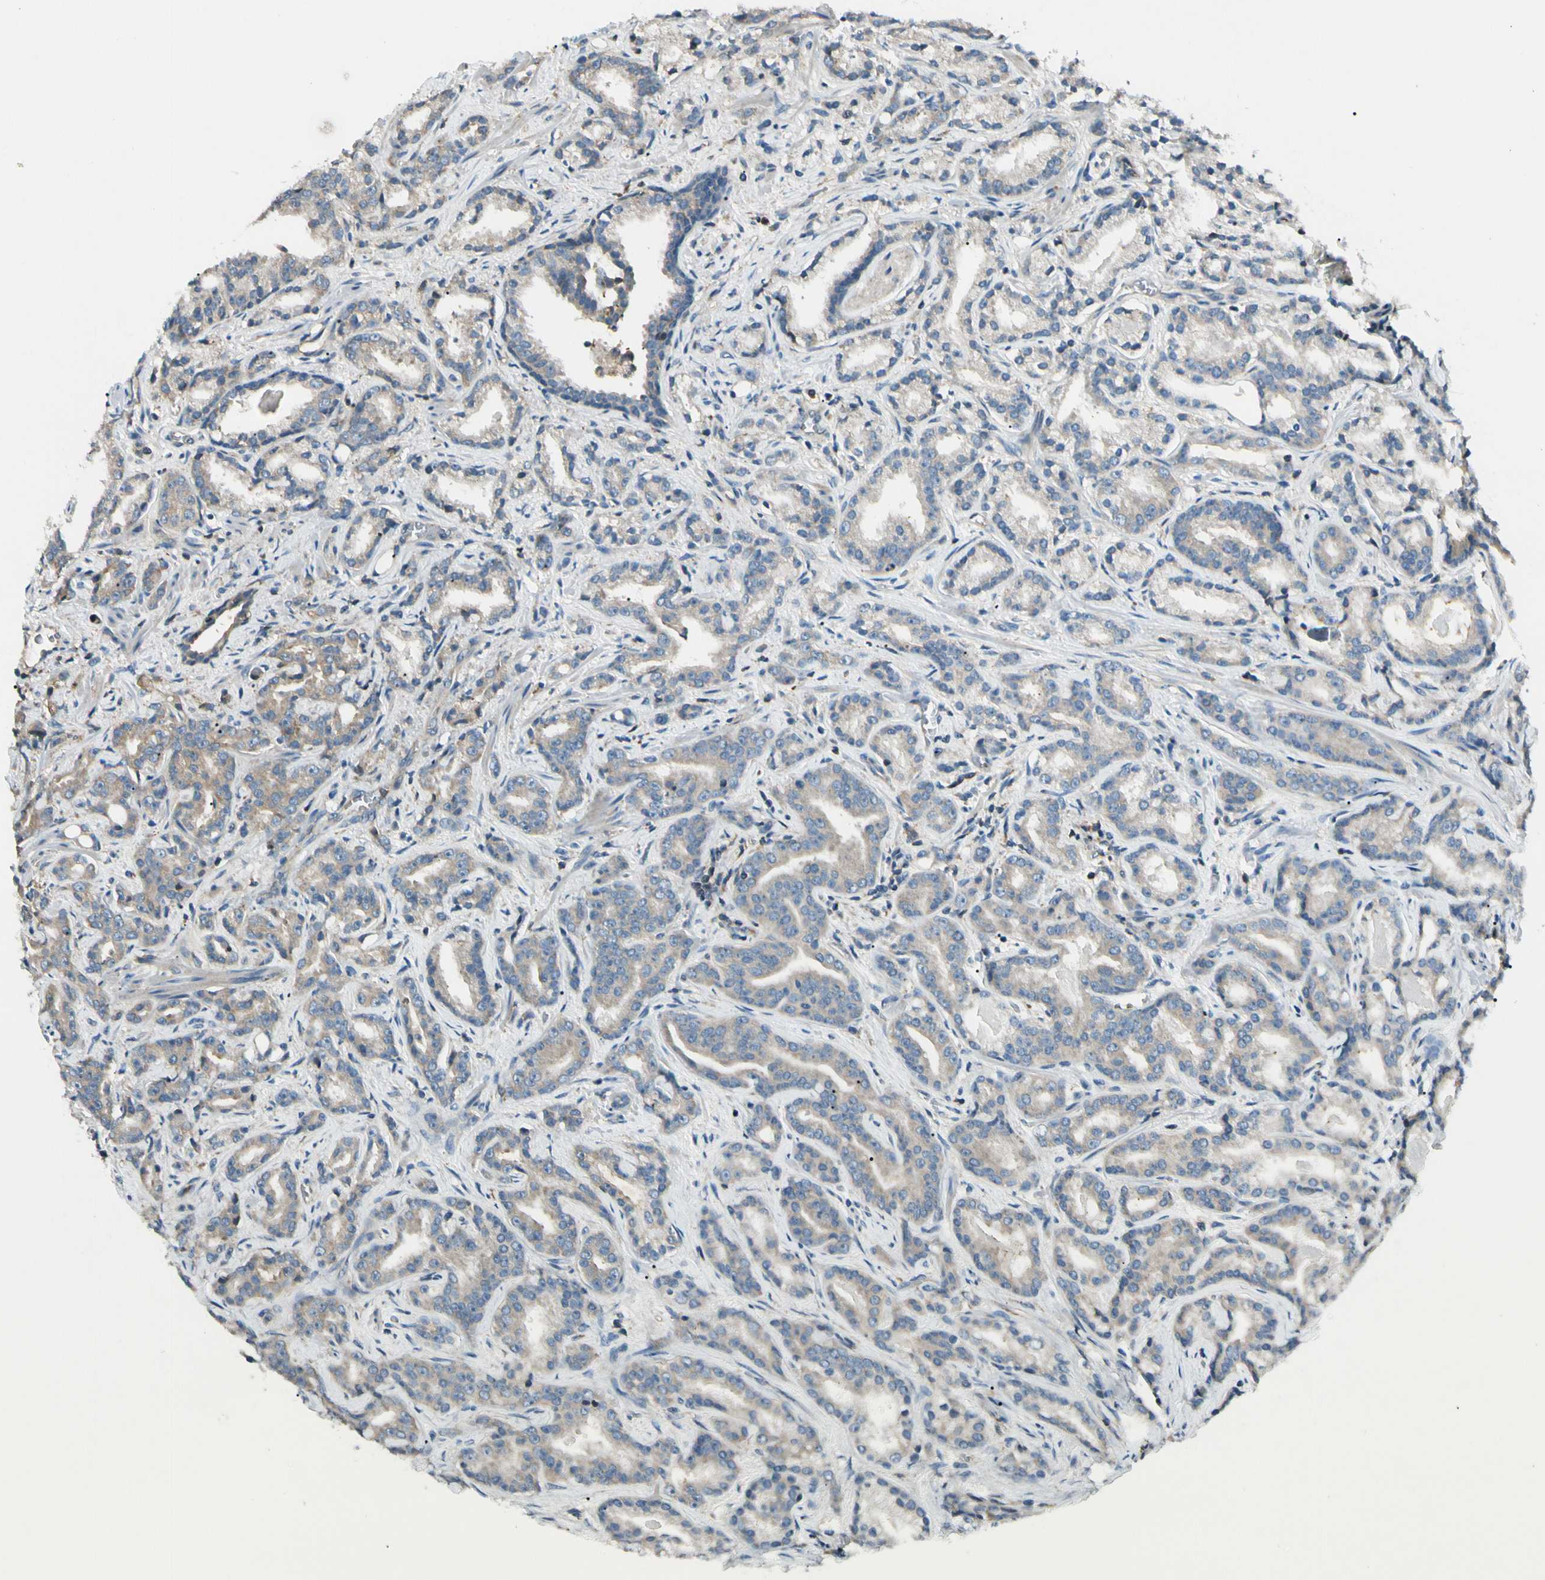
{"staining": {"intensity": "weak", "quantity": ">75%", "location": "cytoplasmic/membranous"}, "tissue": "prostate cancer", "cell_type": "Tumor cells", "image_type": "cancer", "snomed": [{"axis": "morphology", "description": "Adenocarcinoma, Low grade"}, {"axis": "topography", "description": "Prostate"}], "caption": "Immunohistochemical staining of prostate cancer (low-grade adenocarcinoma) exhibits low levels of weak cytoplasmic/membranous protein staining in about >75% of tumor cells.", "gene": "CDH6", "patient": {"sex": "male", "age": 63}}